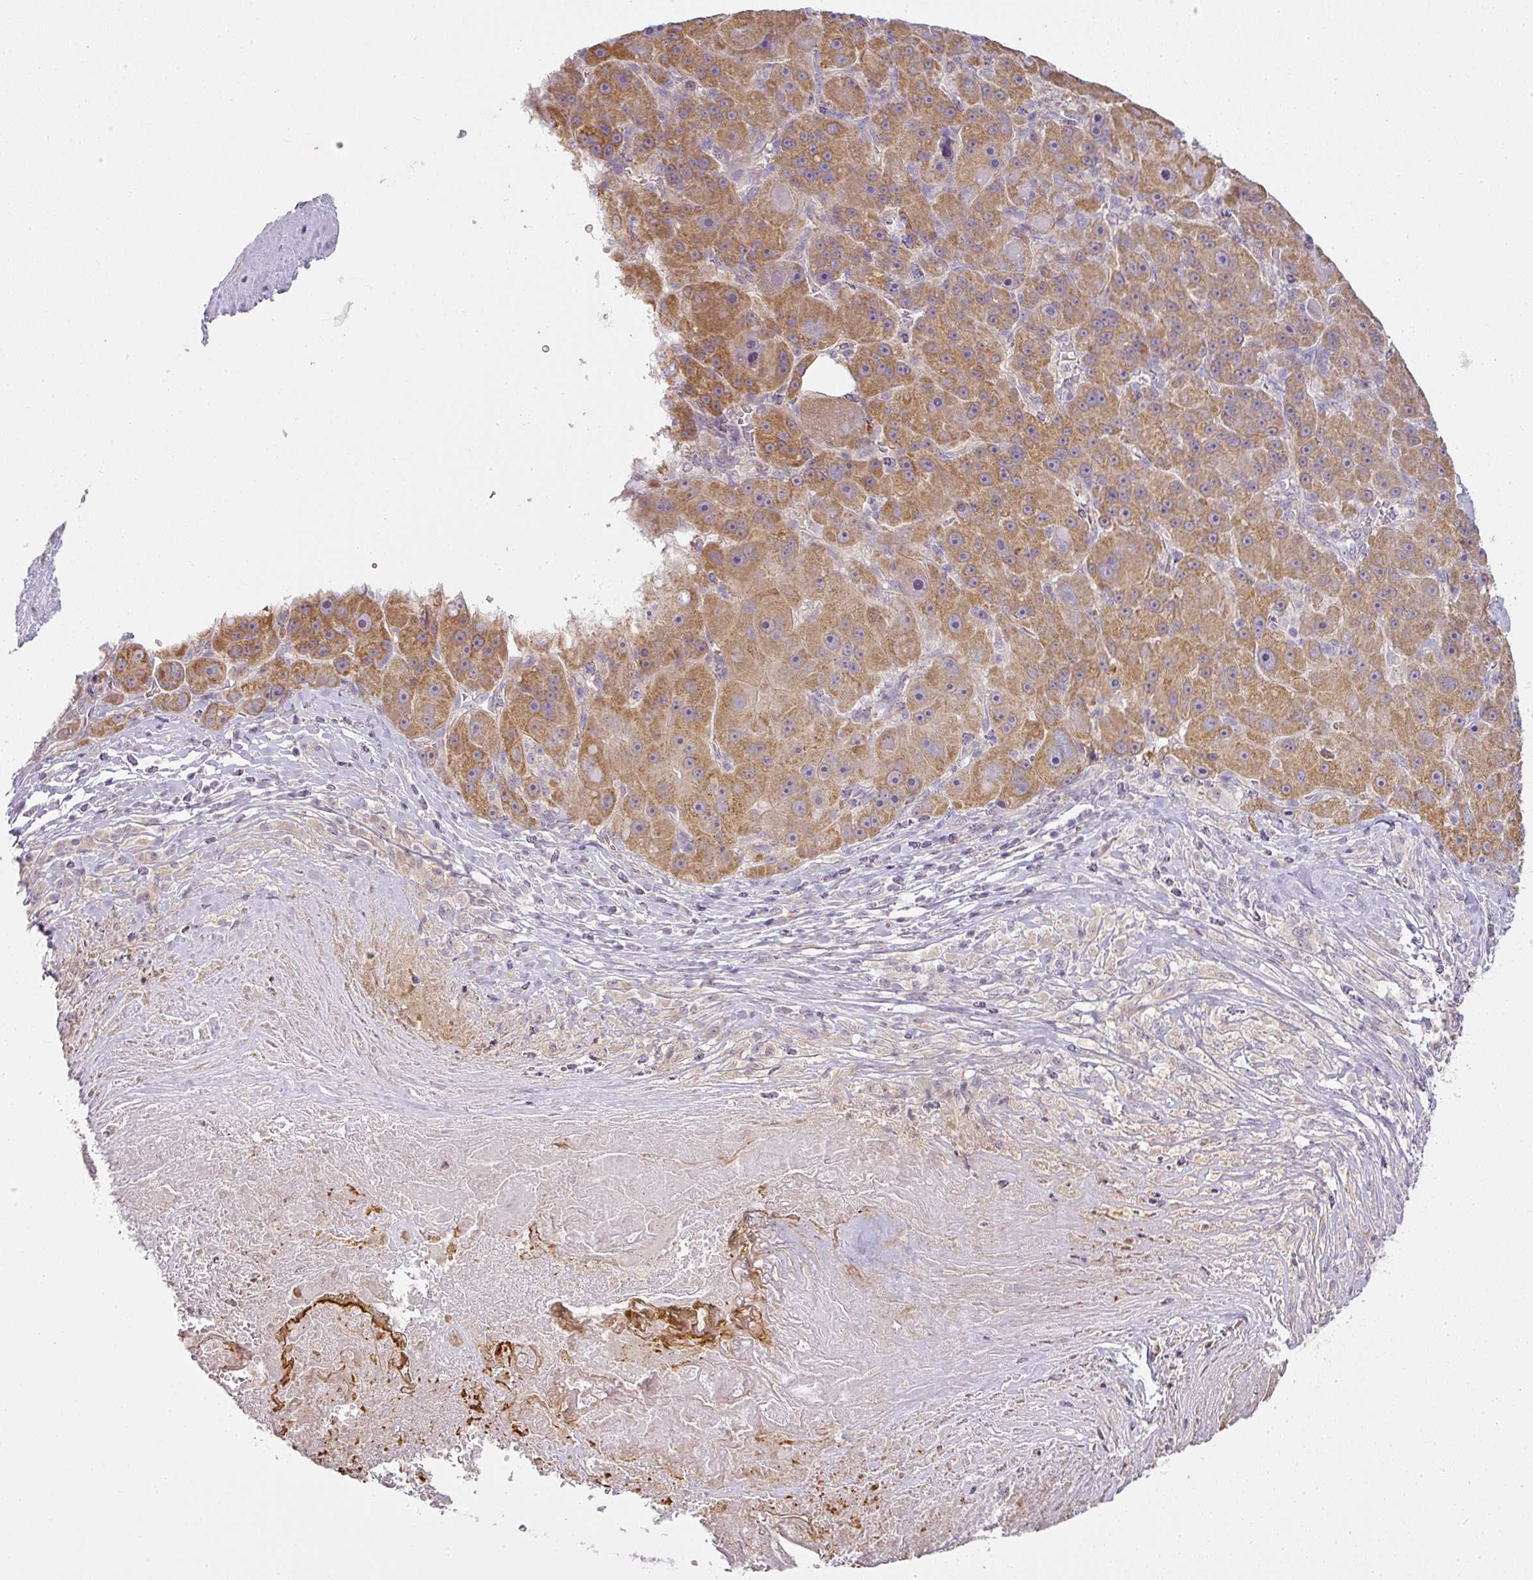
{"staining": {"intensity": "moderate", "quantity": ">75%", "location": "cytoplasmic/membranous"}, "tissue": "liver cancer", "cell_type": "Tumor cells", "image_type": "cancer", "snomed": [{"axis": "morphology", "description": "Carcinoma, Hepatocellular, NOS"}, {"axis": "topography", "description": "Liver"}], "caption": "The image reveals staining of liver cancer, revealing moderate cytoplasmic/membranous protein expression (brown color) within tumor cells.", "gene": "LY75", "patient": {"sex": "male", "age": 76}}